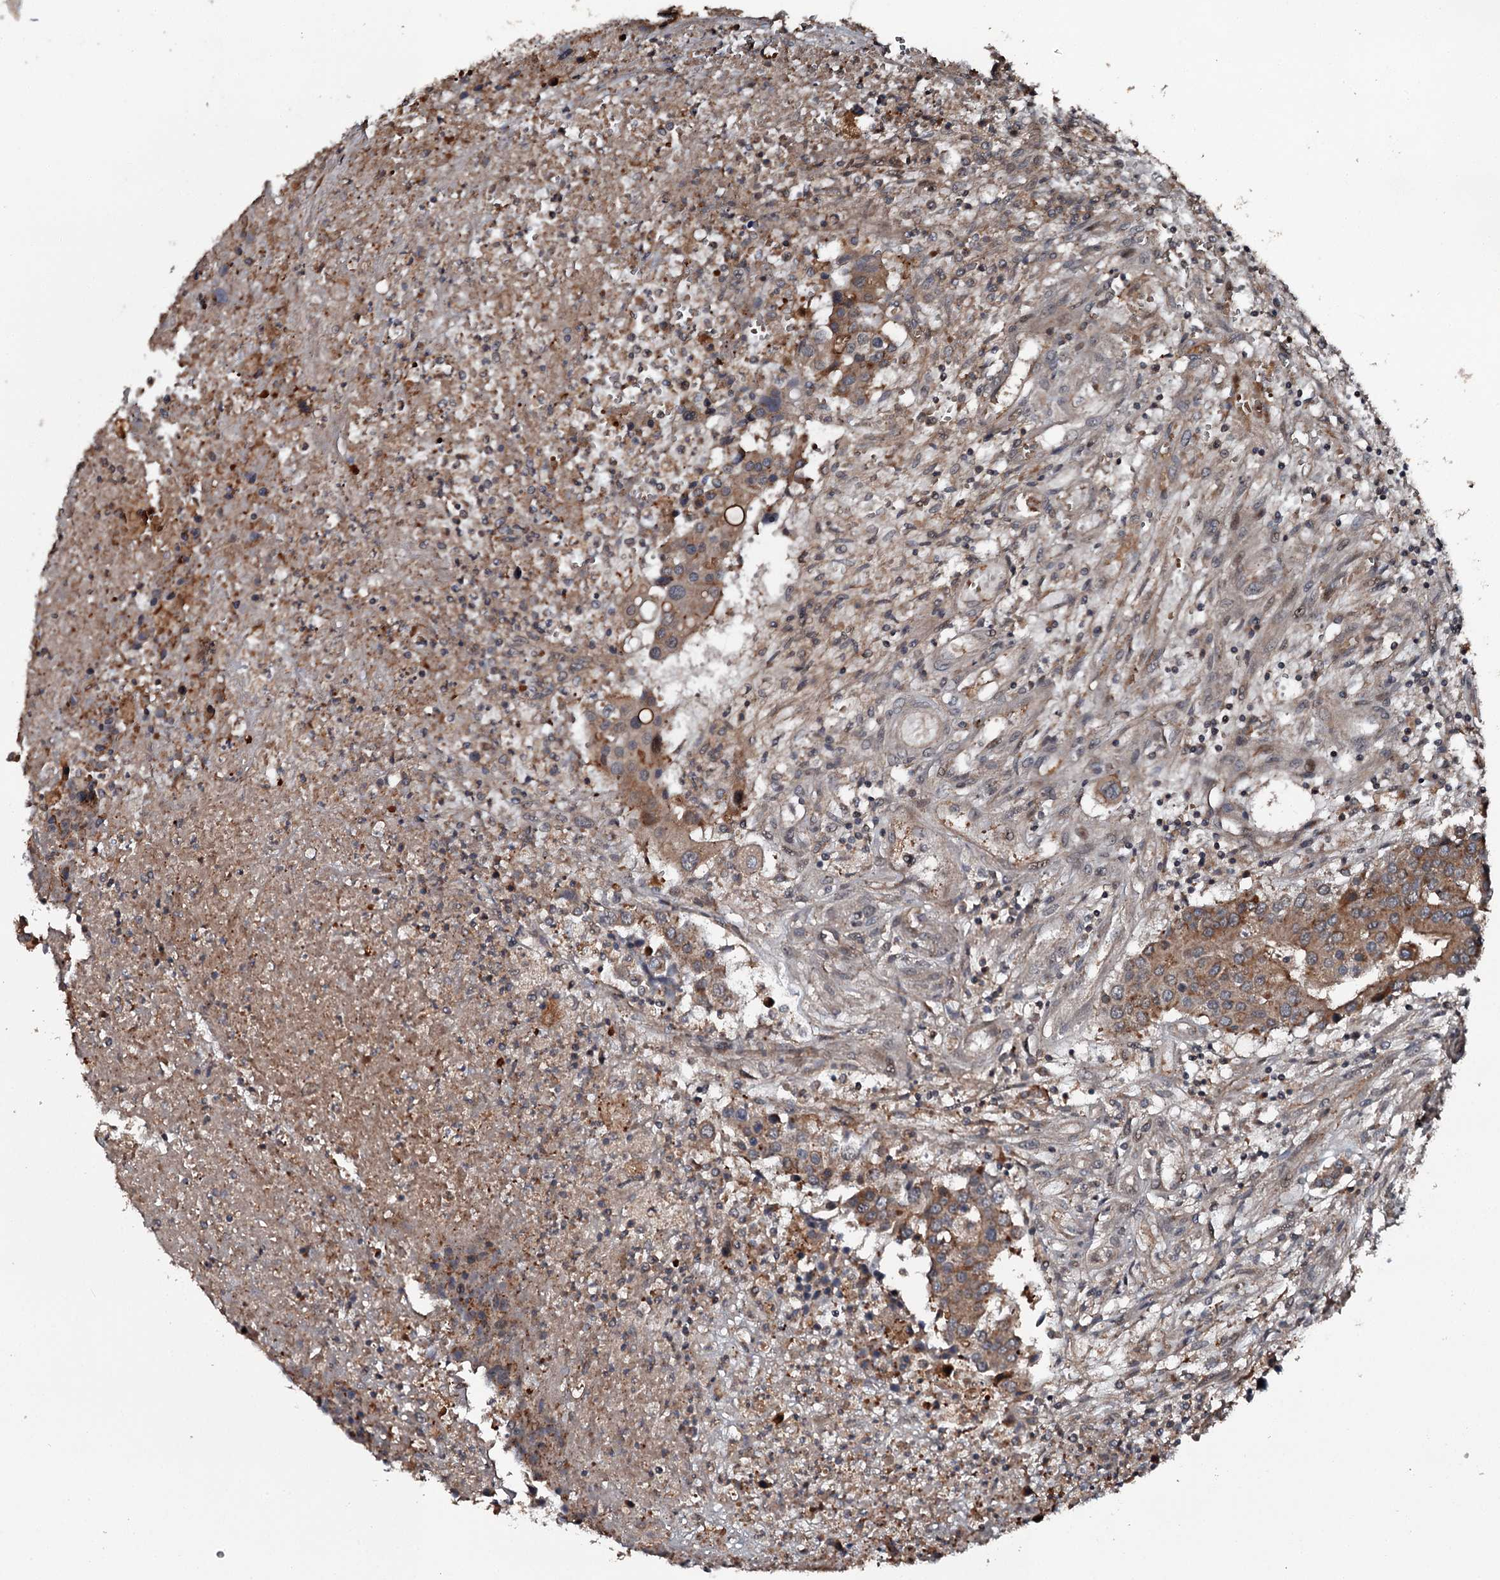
{"staining": {"intensity": "moderate", "quantity": ">75%", "location": "cytoplasmic/membranous"}, "tissue": "colorectal cancer", "cell_type": "Tumor cells", "image_type": "cancer", "snomed": [{"axis": "morphology", "description": "Adenocarcinoma, NOS"}, {"axis": "topography", "description": "Colon"}], "caption": "Protein positivity by immunohistochemistry (IHC) demonstrates moderate cytoplasmic/membranous positivity in approximately >75% of tumor cells in adenocarcinoma (colorectal). (DAB = brown stain, brightfield microscopy at high magnification).", "gene": "RAB21", "patient": {"sex": "male", "age": 77}}